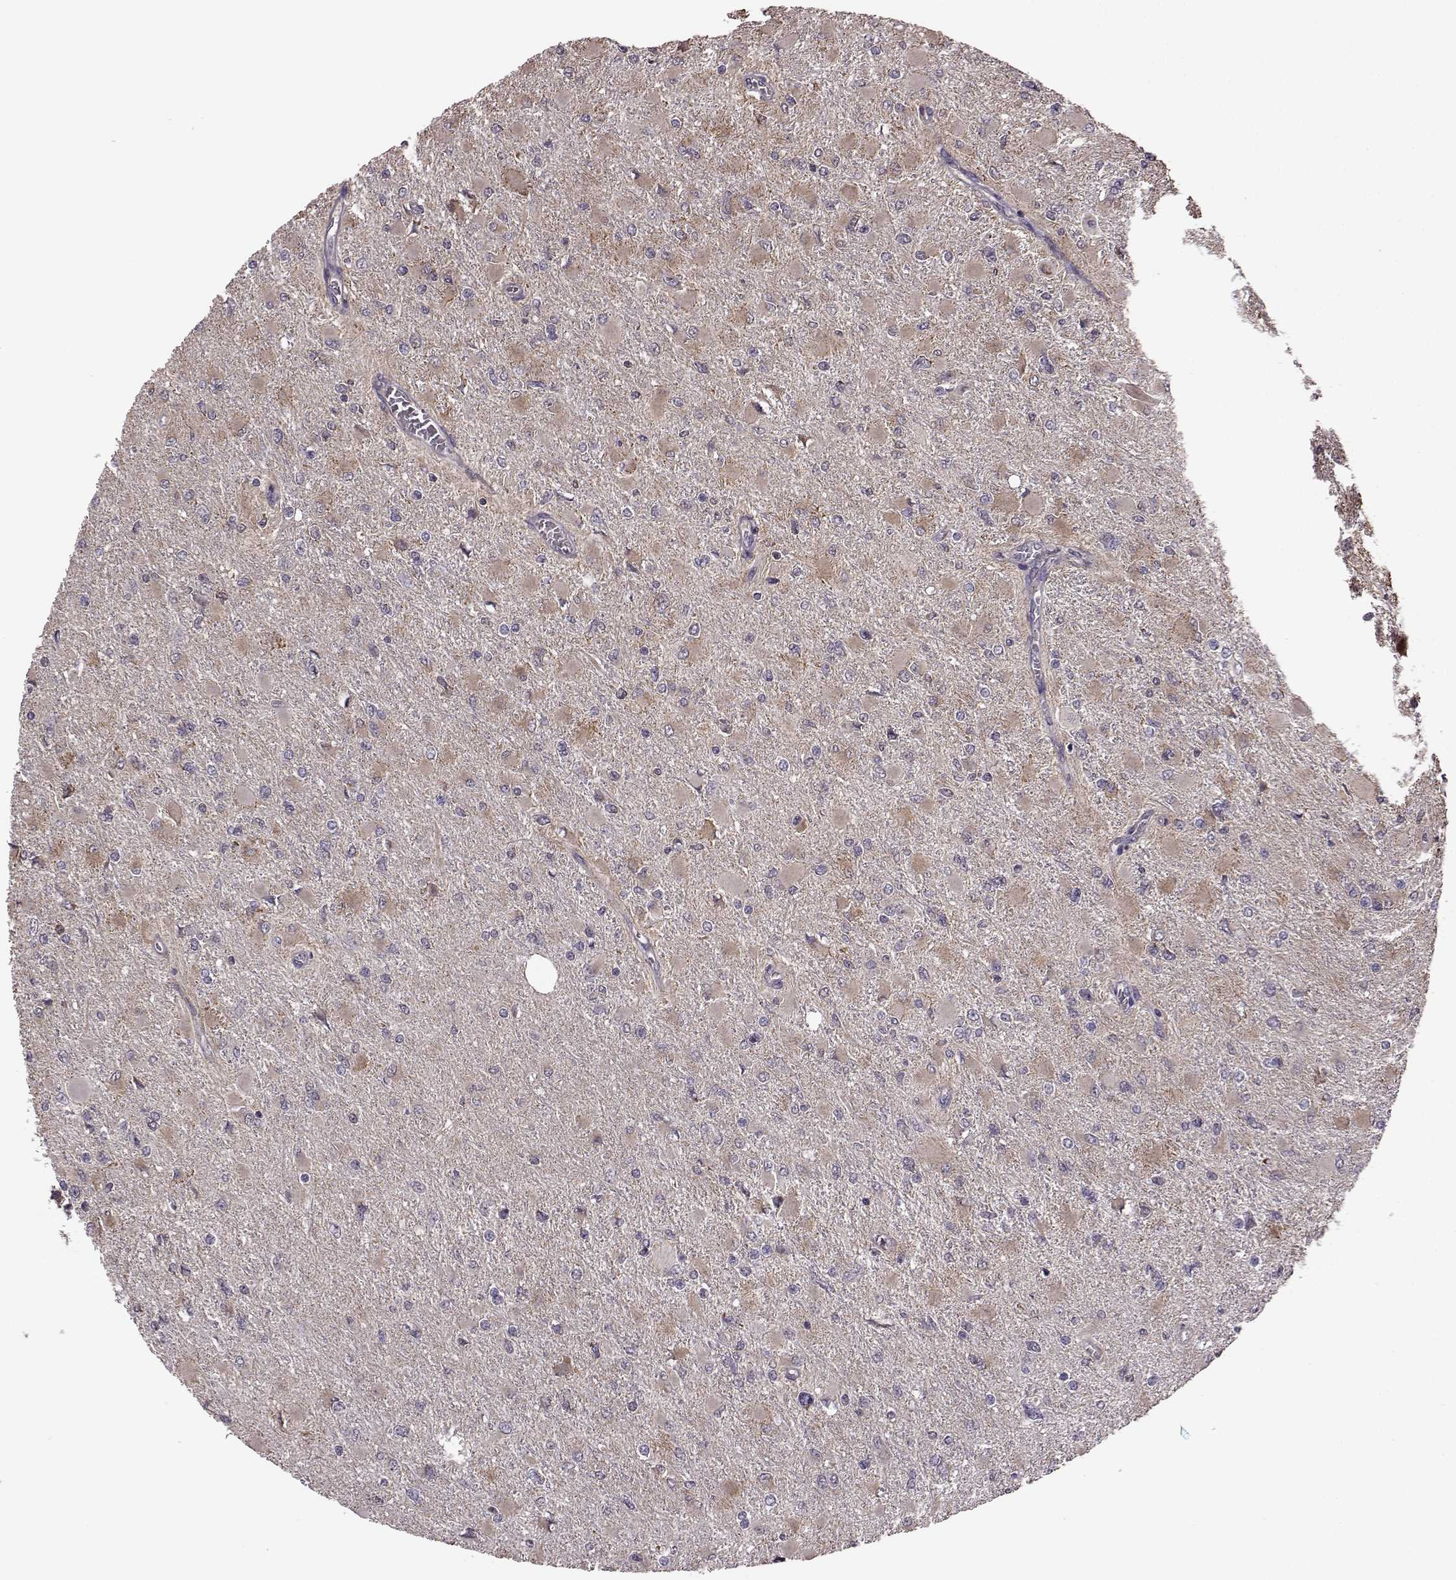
{"staining": {"intensity": "weak", "quantity": ">75%", "location": "cytoplasmic/membranous"}, "tissue": "glioma", "cell_type": "Tumor cells", "image_type": "cancer", "snomed": [{"axis": "morphology", "description": "Glioma, malignant, High grade"}, {"axis": "topography", "description": "Cerebral cortex"}], "caption": "The photomicrograph exhibits a brown stain indicating the presence of a protein in the cytoplasmic/membranous of tumor cells in malignant glioma (high-grade).", "gene": "PUDP", "patient": {"sex": "female", "age": 36}}